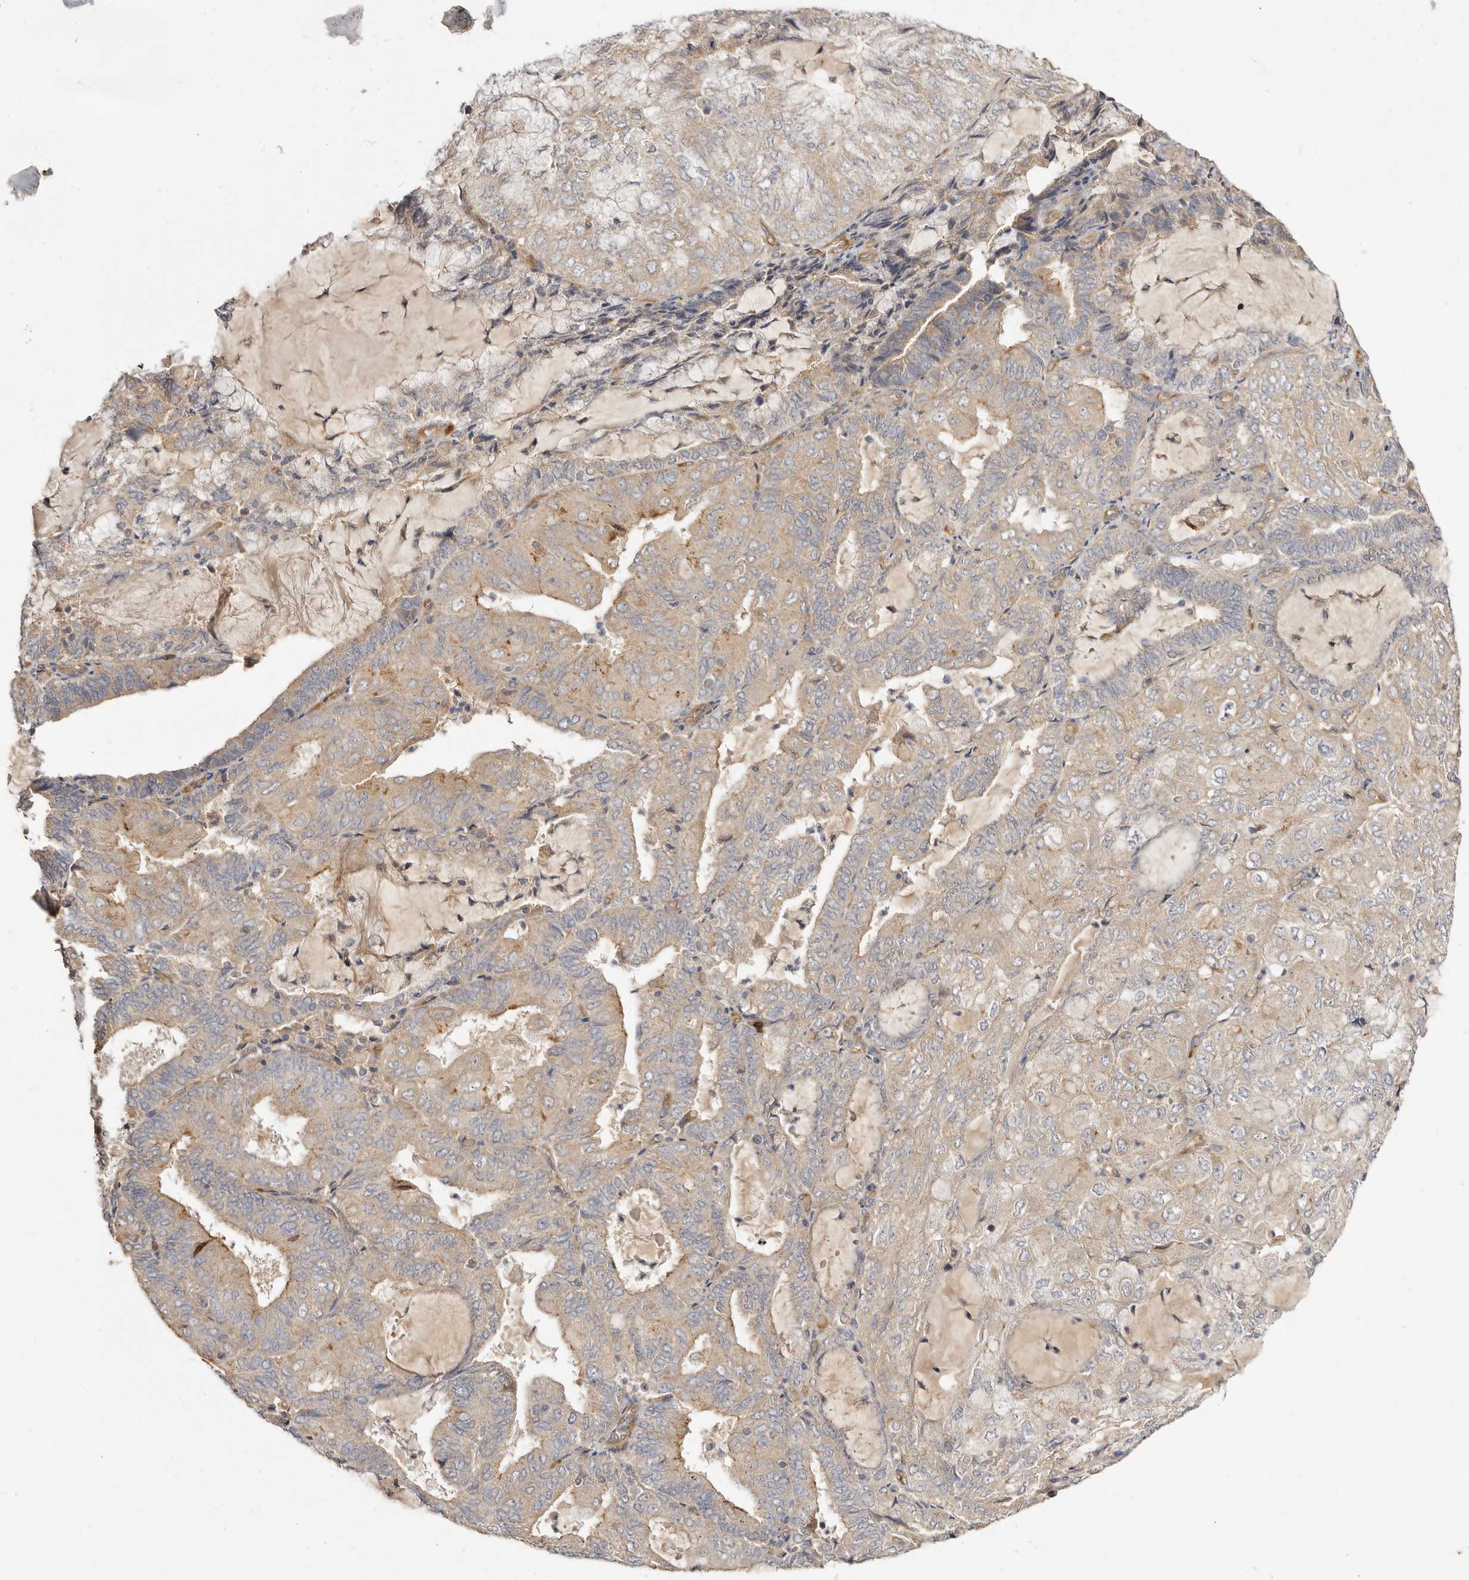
{"staining": {"intensity": "weak", "quantity": "25%-75%", "location": "cytoplasmic/membranous"}, "tissue": "endometrial cancer", "cell_type": "Tumor cells", "image_type": "cancer", "snomed": [{"axis": "morphology", "description": "Adenocarcinoma, NOS"}, {"axis": "topography", "description": "Endometrium"}], "caption": "Tumor cells reveal low levels of weak cytoplasmic/membranous positivity in approximately 25%-75% of cells in endometrial adenocarcinoma.", "gene": "ADAMTS9", "patient": {"sex": "female", "age": 81}}